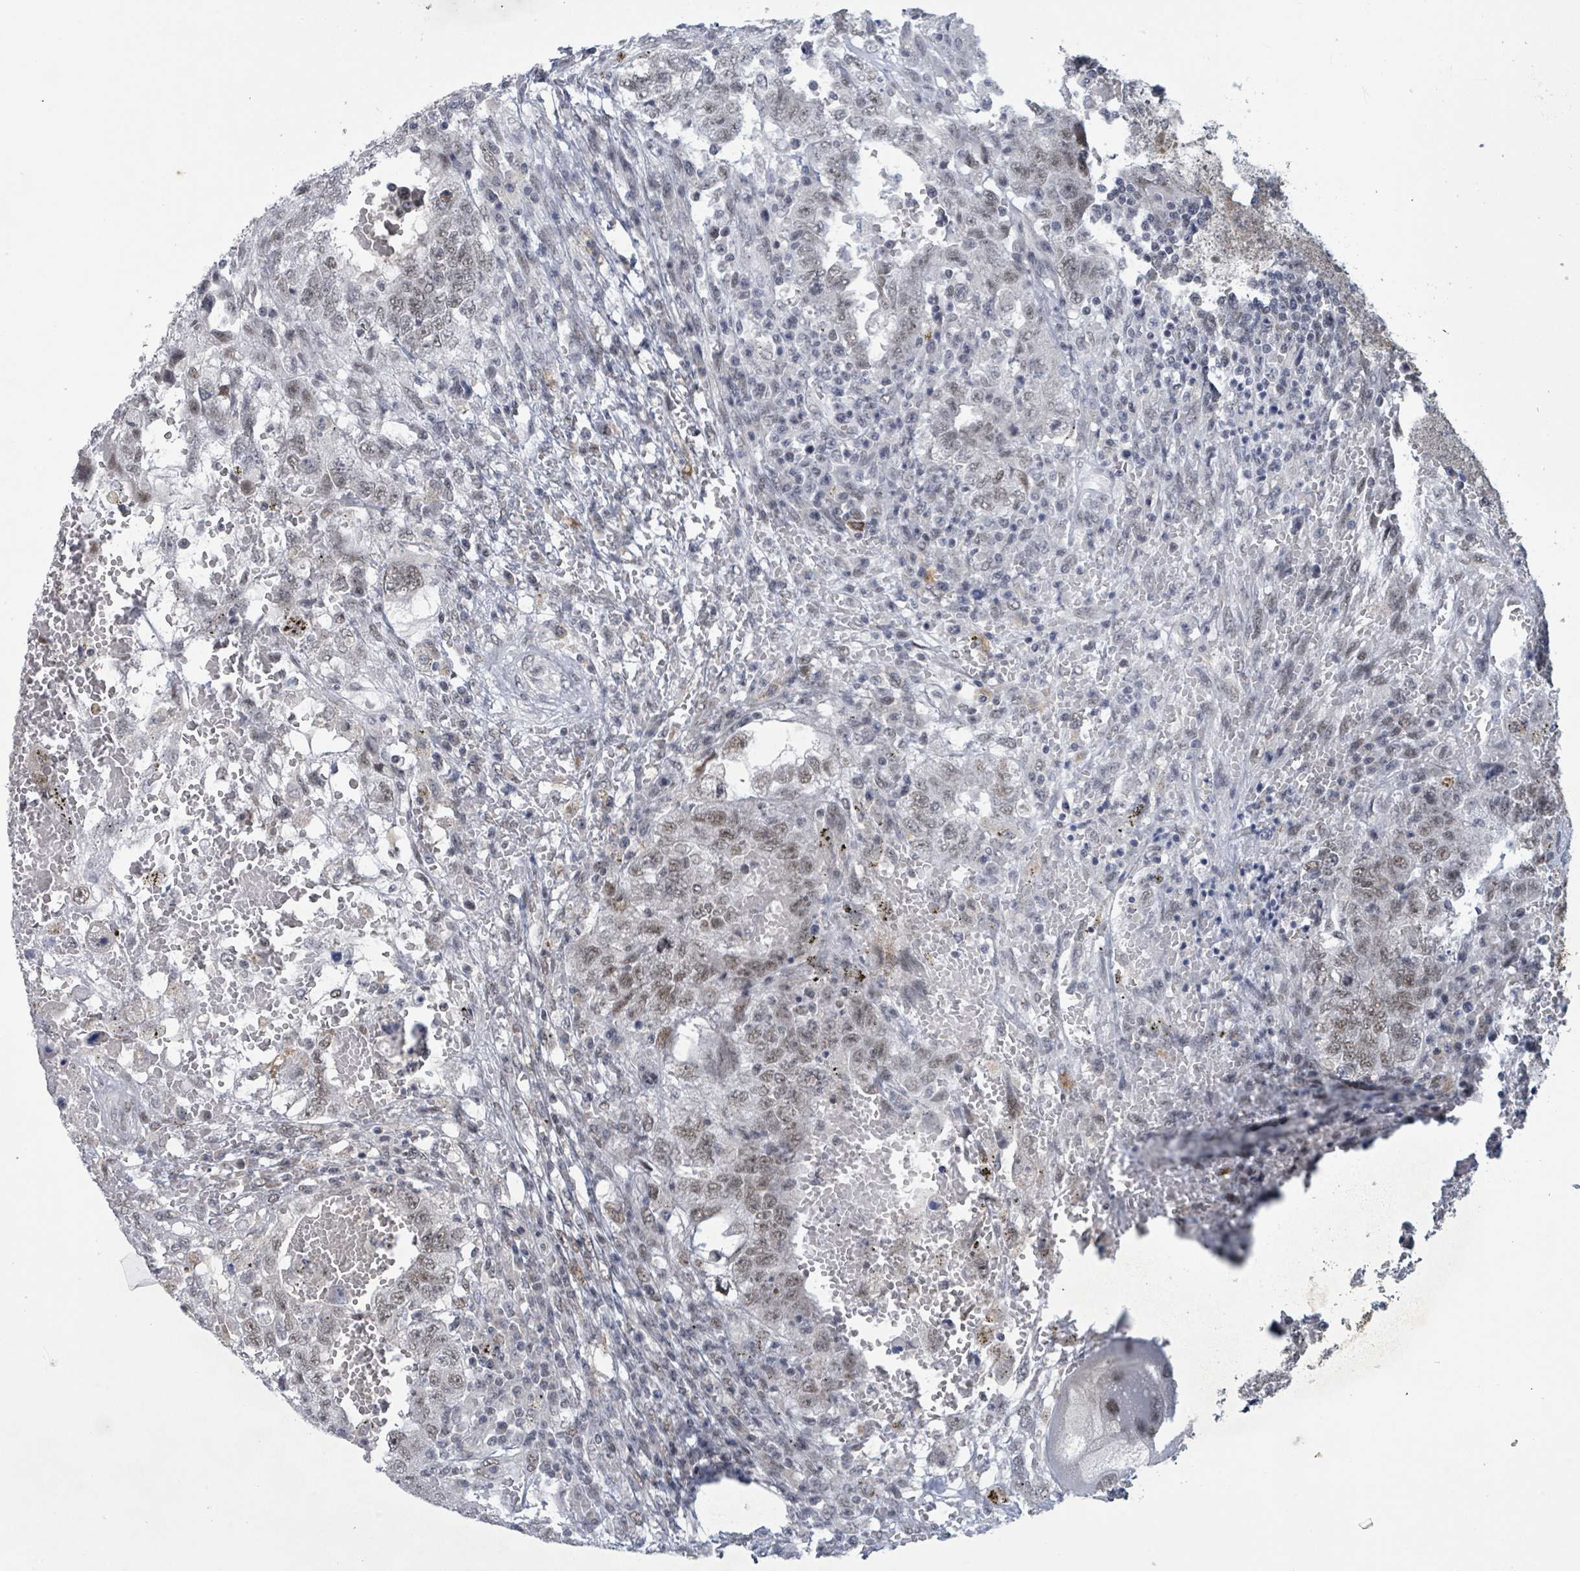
{"staining": {"intensity": "moderate", "quantity": "25%-75%", "location": "nuclear"}, "tissue": "testis cancer", "cell_type": "Tumor cells", "image_type": "cancer", "snomed": [{"axis": "morphology", "description": "Carcinoma, Embryonal, NOS"}, {"axis": "topography", "description": "Testis"}], "caption": "Immunohistochemistry (IHC) (DAB) staining of testis cancer displays moderate nuclear protein positivity in about 25%-75% of tumor cells. (Stains: DAB in brown, nuclei in blue, Microscopy: brightfield microscopy at high magnification).", "gene": "BANP", "patient": {"sex": "male", "age": 26}}